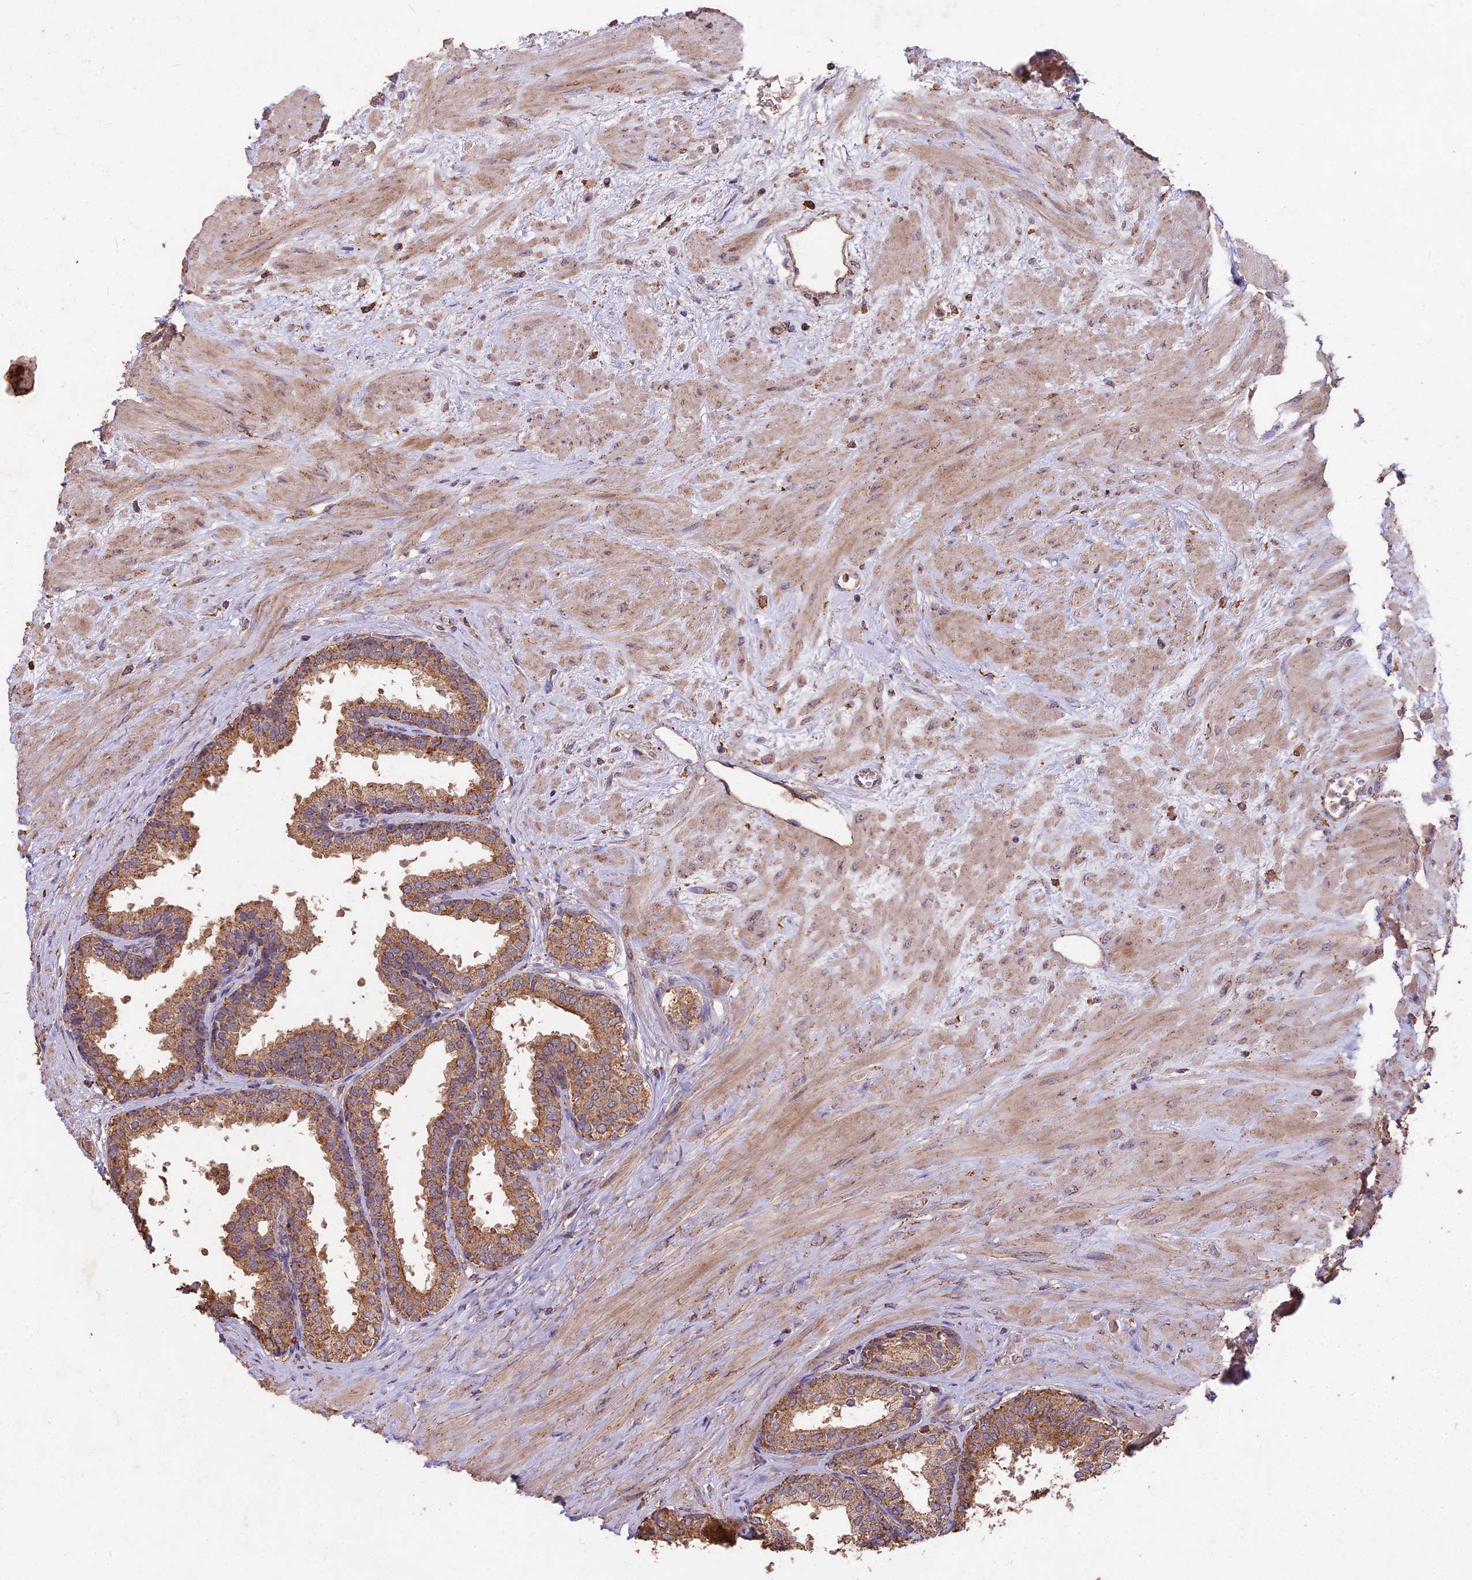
{"staining": {"intensity": "moderate", "quantity": ">75%", "location": "cytoplasmic/membranous"}, "tissue": "prostate", "cell_type": "Glandular cells", "image_type": "normal", "snomed": [{"axis": "morphology", "description": "Normal tissue, NOS"}, {"axis": "topography", "description": "Prostate"}], "caption": "Moderate cytoplasmic/membranous staining is present in approximately >75% of glandular cells in benign prostate.", "gene": "CEMIP2", "patient": {"sex": "male", "age": 48}}